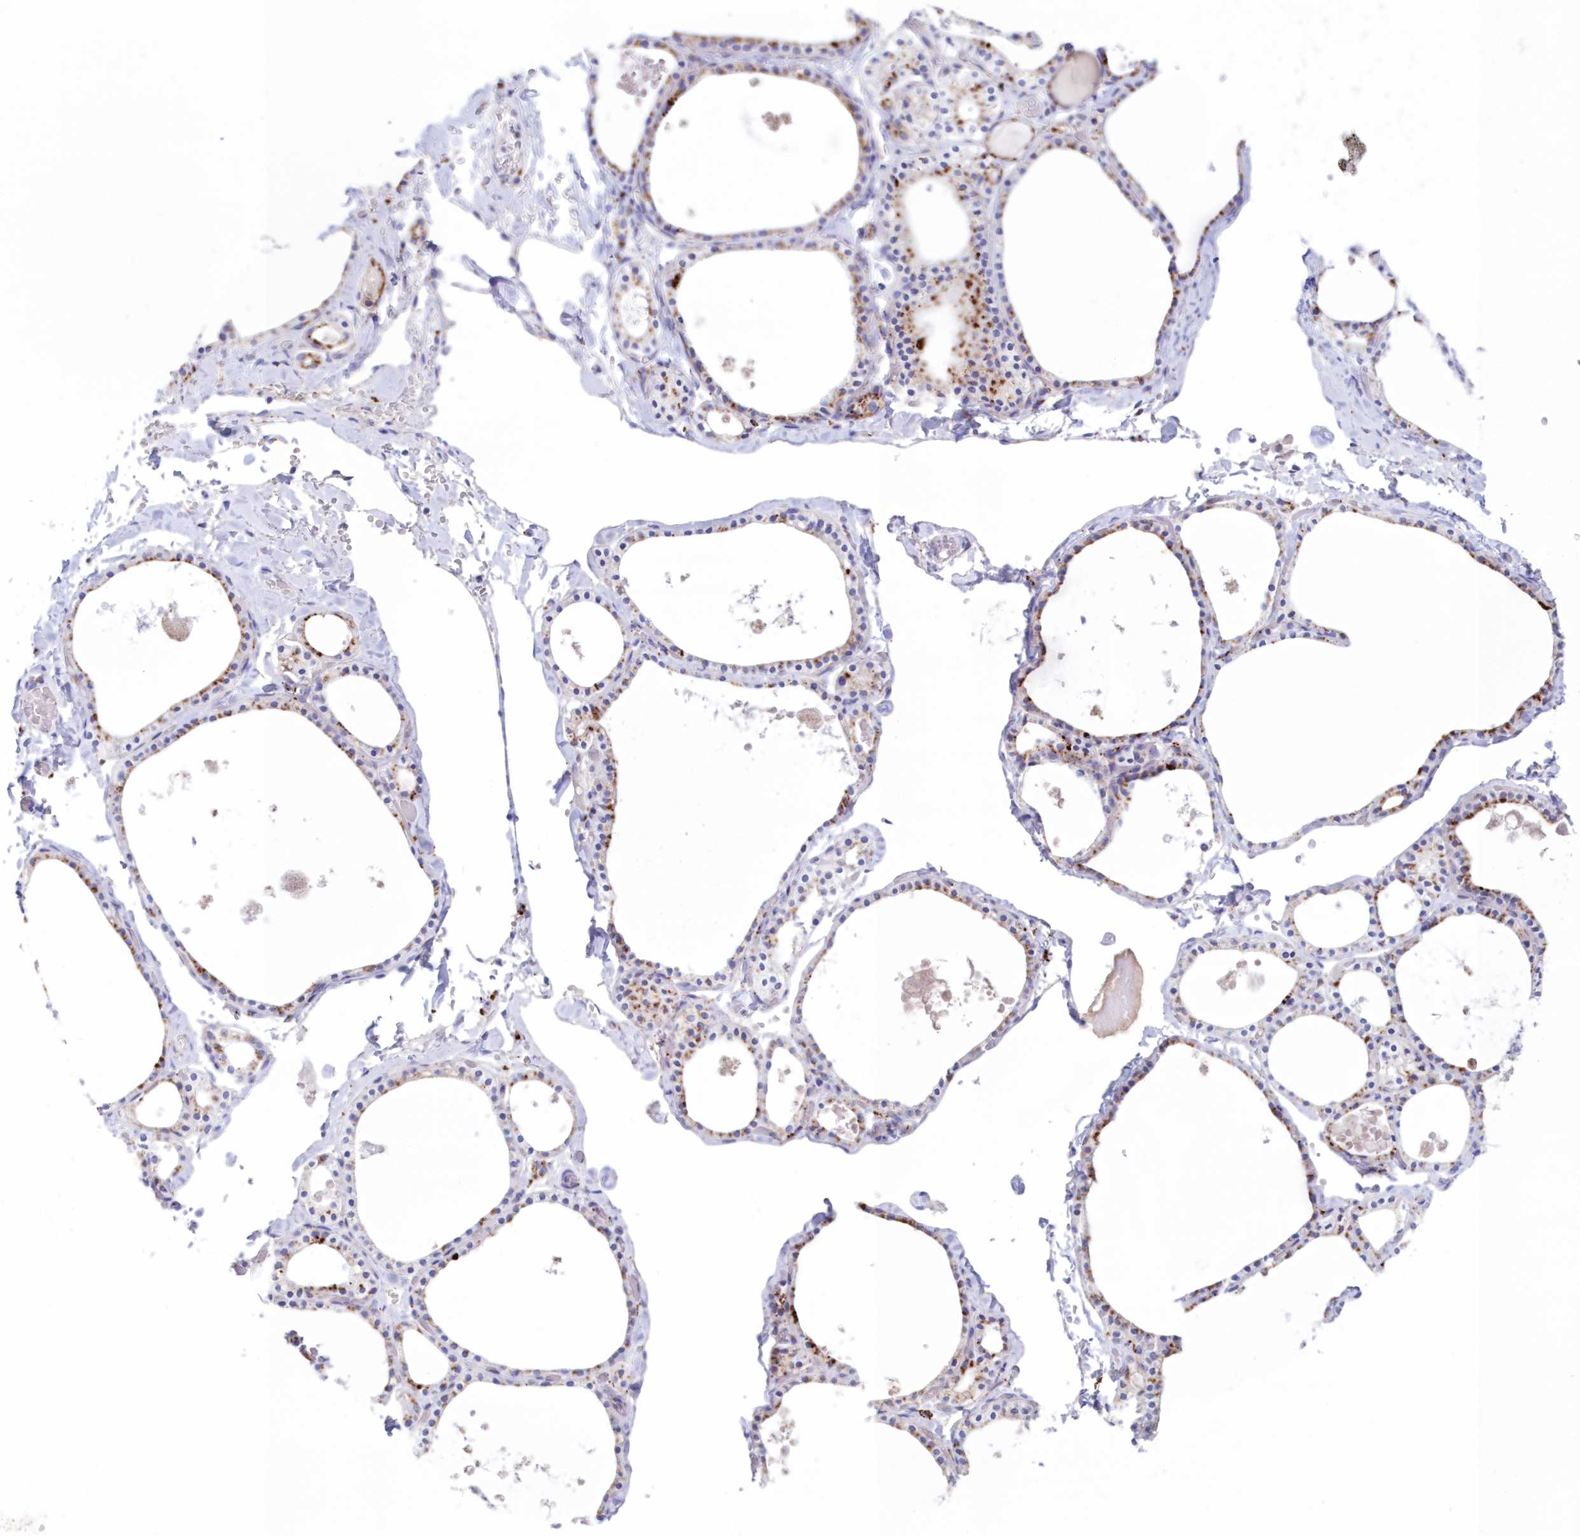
{"staining": {"intensity": "moderate", "quantity": ">75%", "location": "cytoplasmic/membranous"}, "tissue": "thyroid gland", "cell_type": "Glandular cells", "image_type": "normal", "snomed": [{"axis": "morphology", "description": "Normal tissue, NOS"}, {"axis": "topography", "description": "Thyroid gland"}], "caption": "Brown immunohistochemical staining in unremarkable thyroid gland shows moderate cytoplasmic/membranous staining in about >75% of glandular cells.", "gene": "TPP1", "patient": {"sex": "male", "age": 56}}